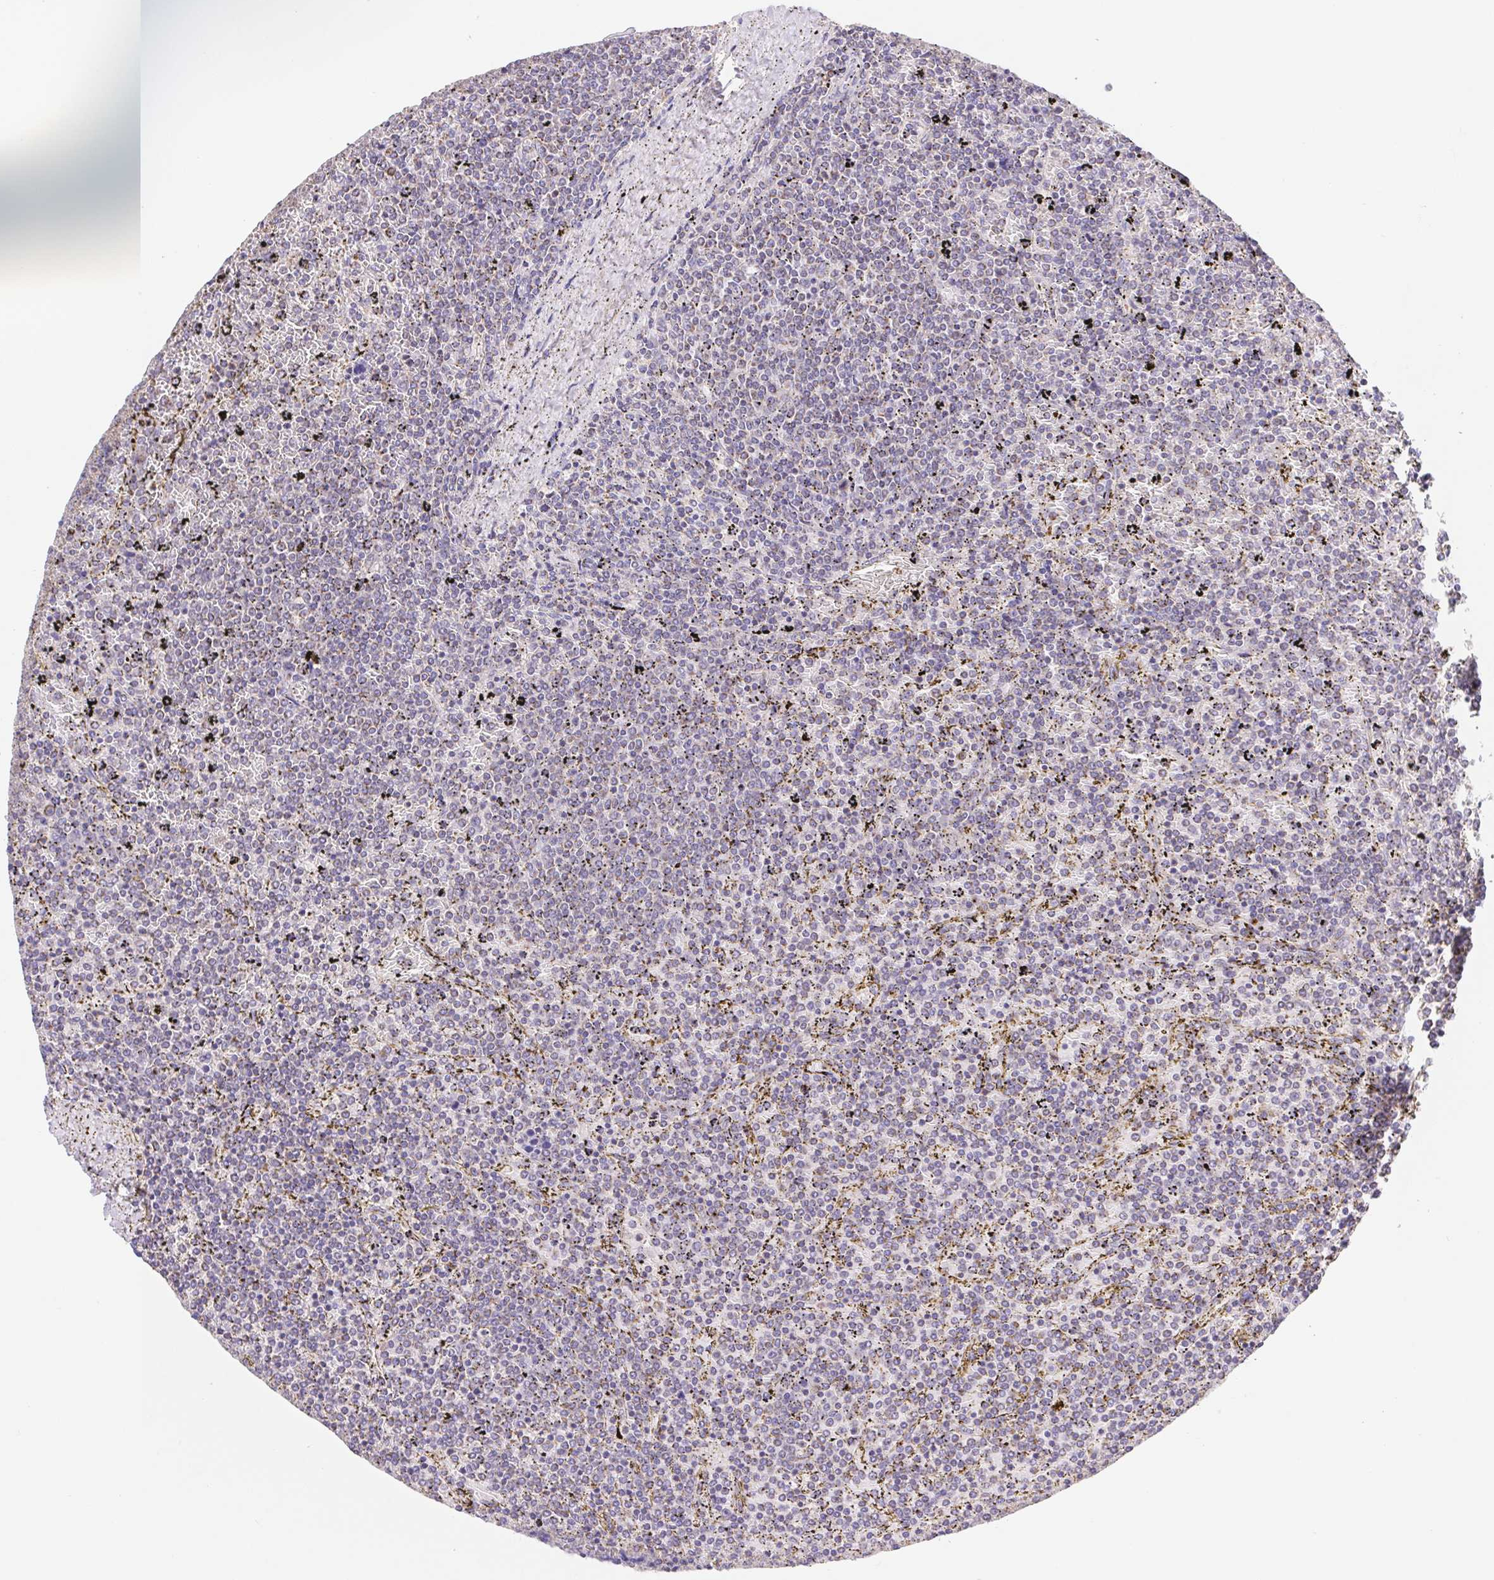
{"staining": {"intensity": "negative", "quantity": "none", "location": "none"}, "tissue": "lymphoma", "cell_type": "Tumor cells", "image_type": "cancer", "snomed": [{"axis": "morphology", "description": "Malignant lymphoma, non-Hodgkin's type, Low grade"}, {"axis": "topography", "description": "Spleen"}], "caption": "Immunohistochemistry micrograph of human low-grade malignant lymphoma, non-Hodgkin's type stained for a protein (brown), which reveals no expression in tumor cells. (Brightfield microscopy of DAB immunohistochemistry (IHC) at high magnification).", "gene": "FKBP6", "patient": {"sex": "female", "age": 77}}